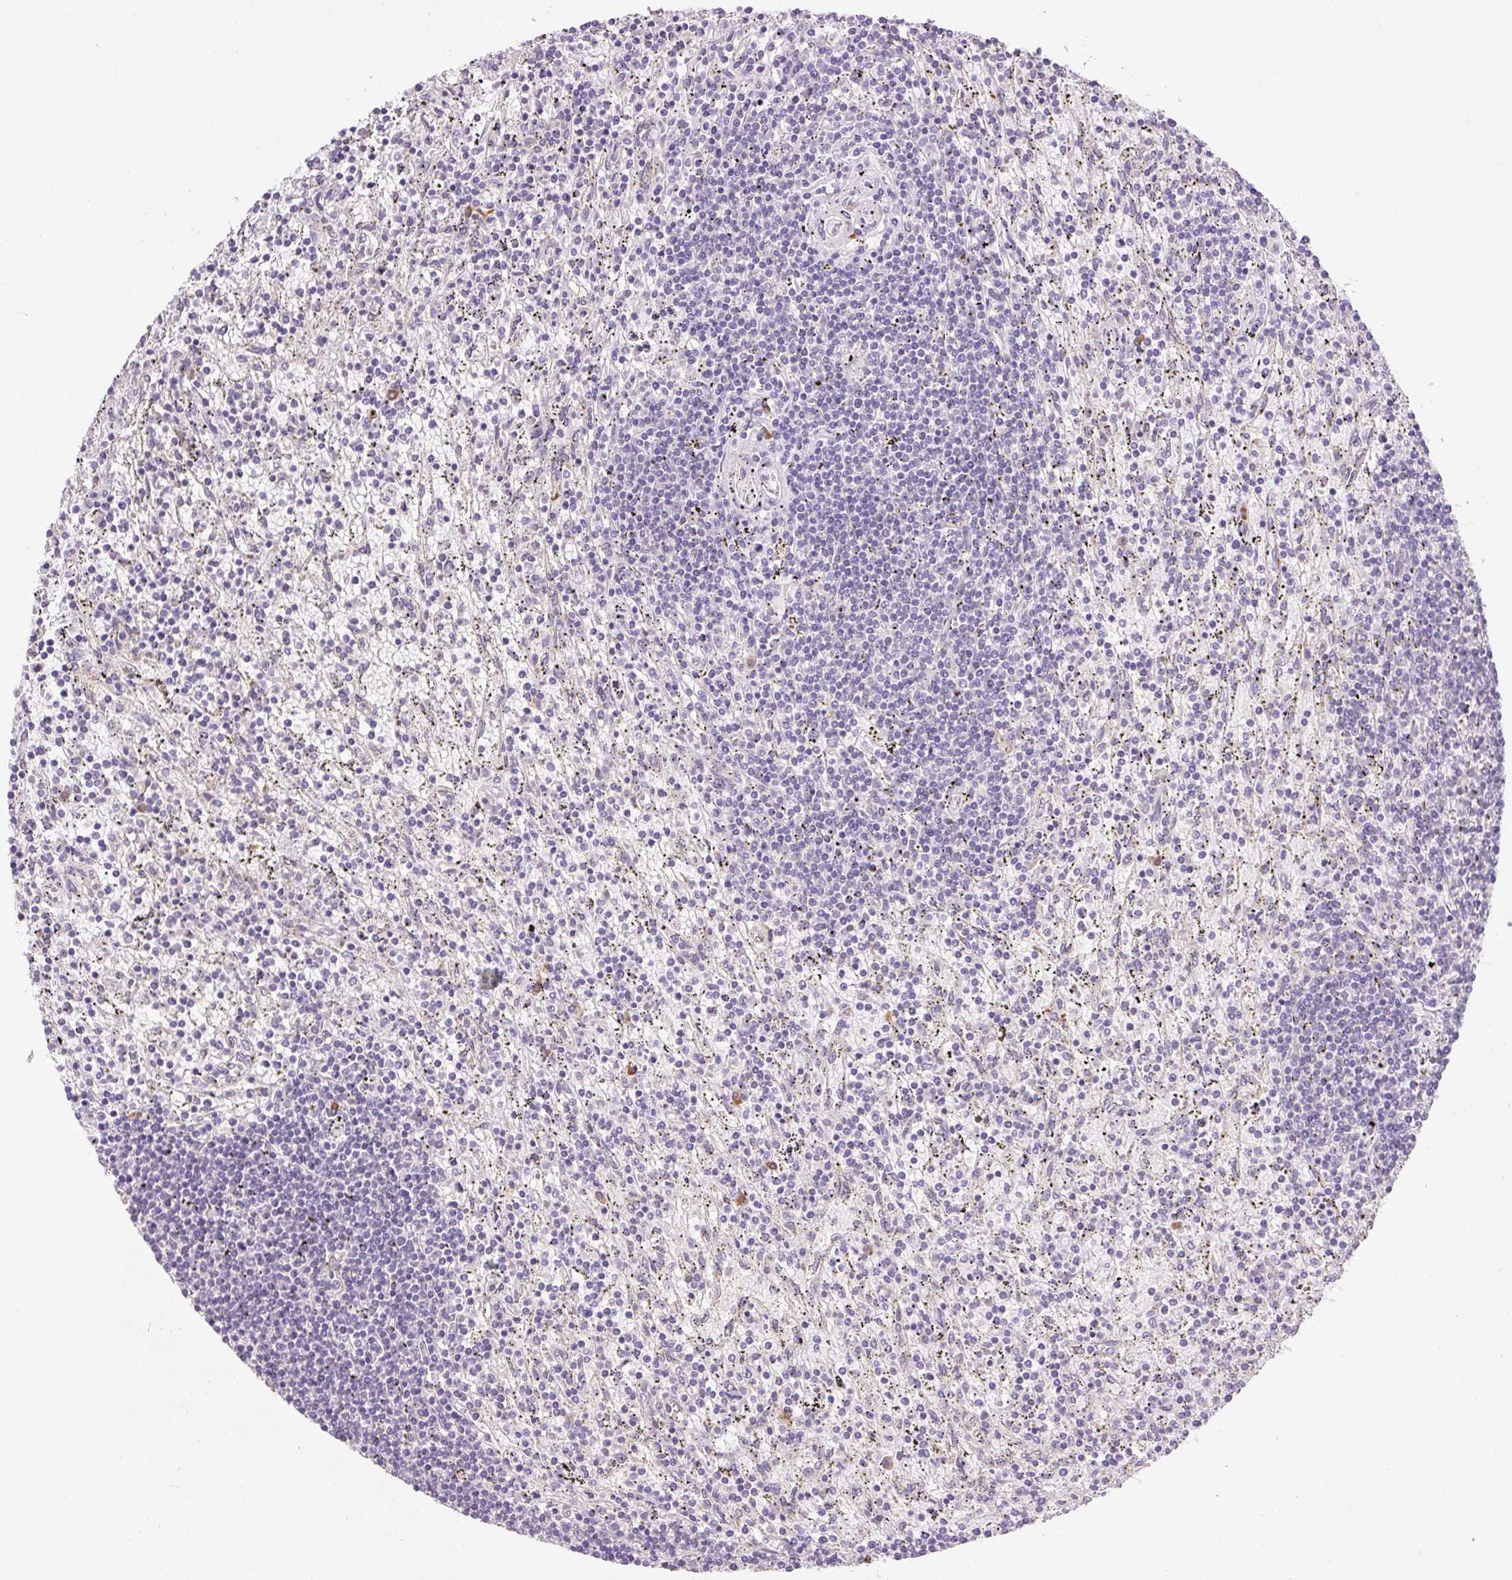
{"staining": {"intensity": "negative", "quantity": "none", "location": "none"}, "tissue": "lymphoma", "cell_type": "Tumor cells", "image_type": "cancer", "snomed": [{"axis": "morphology", "description": "Malignant lymphoma, non-Hodgkin's type, Low grade"}, {"axis": "topography", "description": "Spleen"}], "caption": "High power microscopy photomicrograph of an IHC histopathology image of low-grade malignant lymphoma, non-Hodgkin's type, revealing no significant positivity in tumor cells.", "gene": "PNPLA5", "patient": {"sex": "male", "age": 76}}